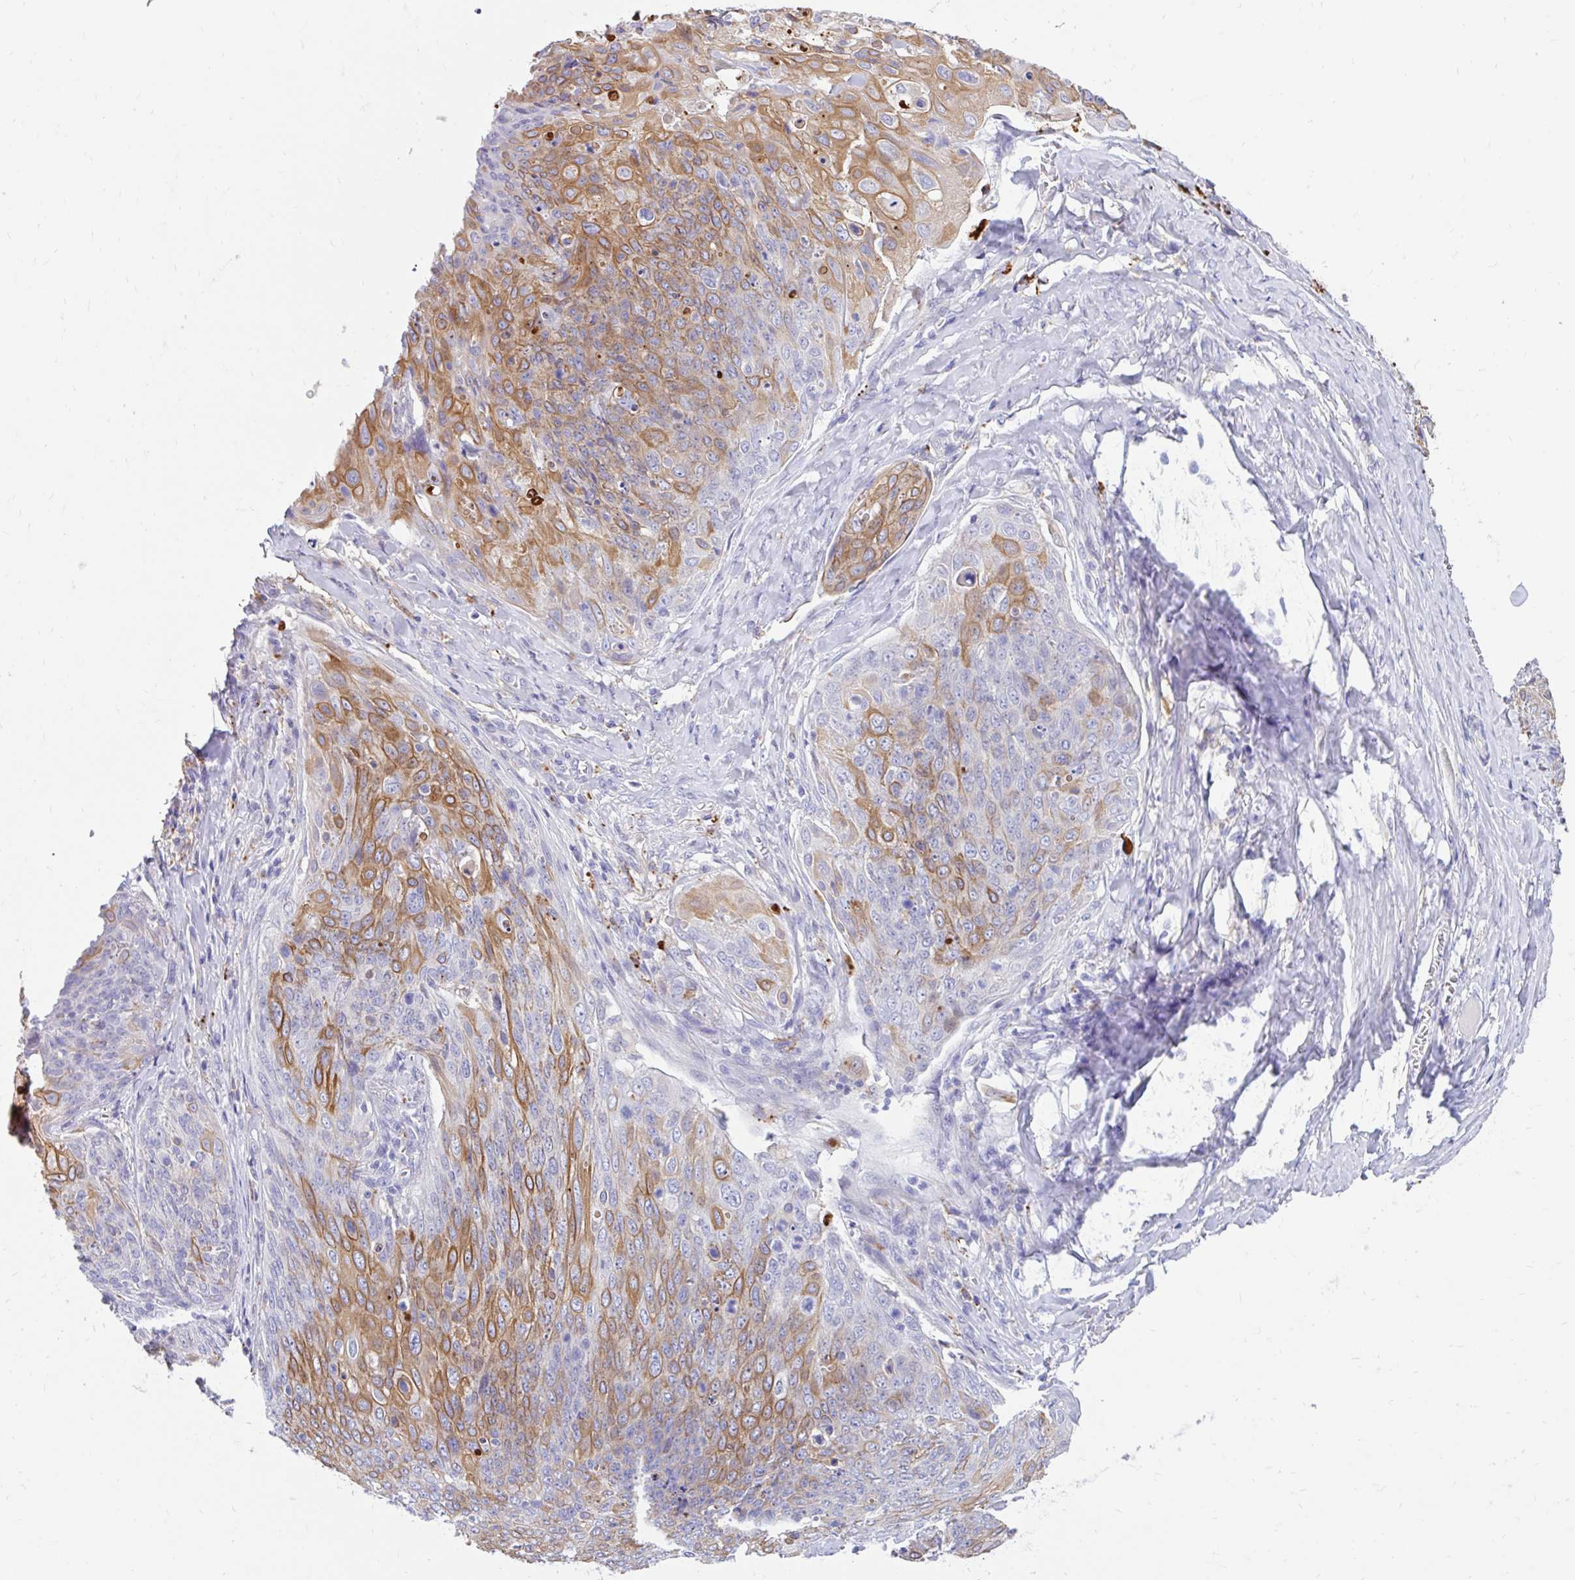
{"staining": {"intensity": "moderate", "quantity": "25%-75%", "location": "cytoplasmic/membranous"}, "tissue": "skin cancer", "cell_type": "Tumor cells", "image_type": "cancer", "snomed": [{"axis": "morphology", "description": "Squamous cell carcinoma, NOS"}, {"axis": "topography", "description": "Skin"}, {"axis": "topography", "description": "Vulva"}], "caption": "Skin cancer (squamous cell carcinoma) tissue exhibits moderate cytoplasmic/membranous positivity in approximately 25%-75% of tumor cells", "gene": "ZNF33A", "patient": {"sex": "female", "age": 85}}